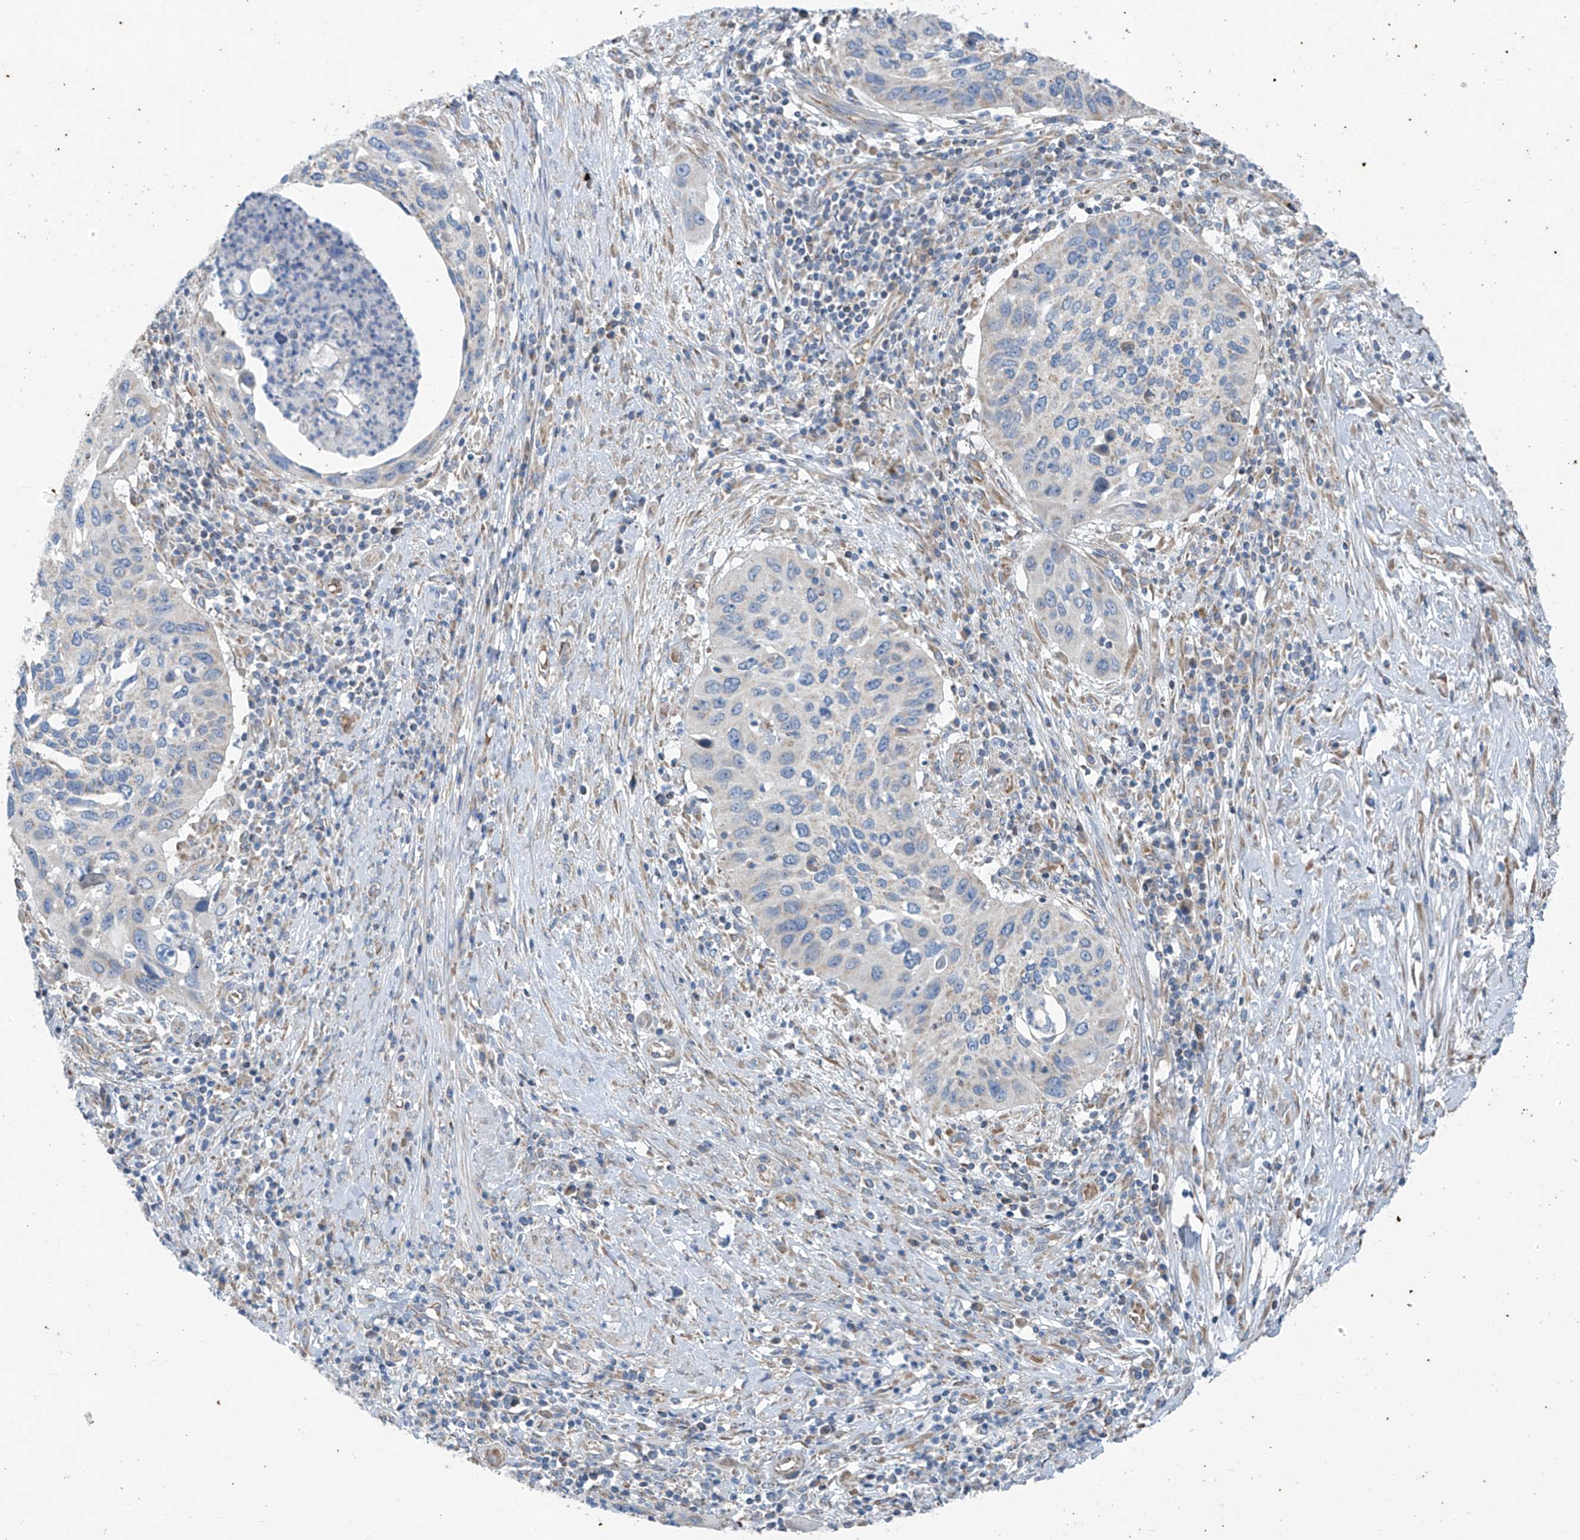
{"staining": {"intensity": "weak", "quantity": "<25%", "location": "cytoplasmic/membranous"}, "tissue": "cervical cancer", "cell_type": "Tumor cells", "image_type": "cancer", "snomed": [{"axis": "morphology", "description": "Squamous cell carcinoma, NOS"}, {"axis": "topography", "description": "Cervix"}], "caption": "Immunohistochemistry (IHC) image of human cervical cancer stained for a protein (brown), which reveals no expression in tumor cells.", "gene": "EOMES", "patient": {"sex": "female", "age": 38}}